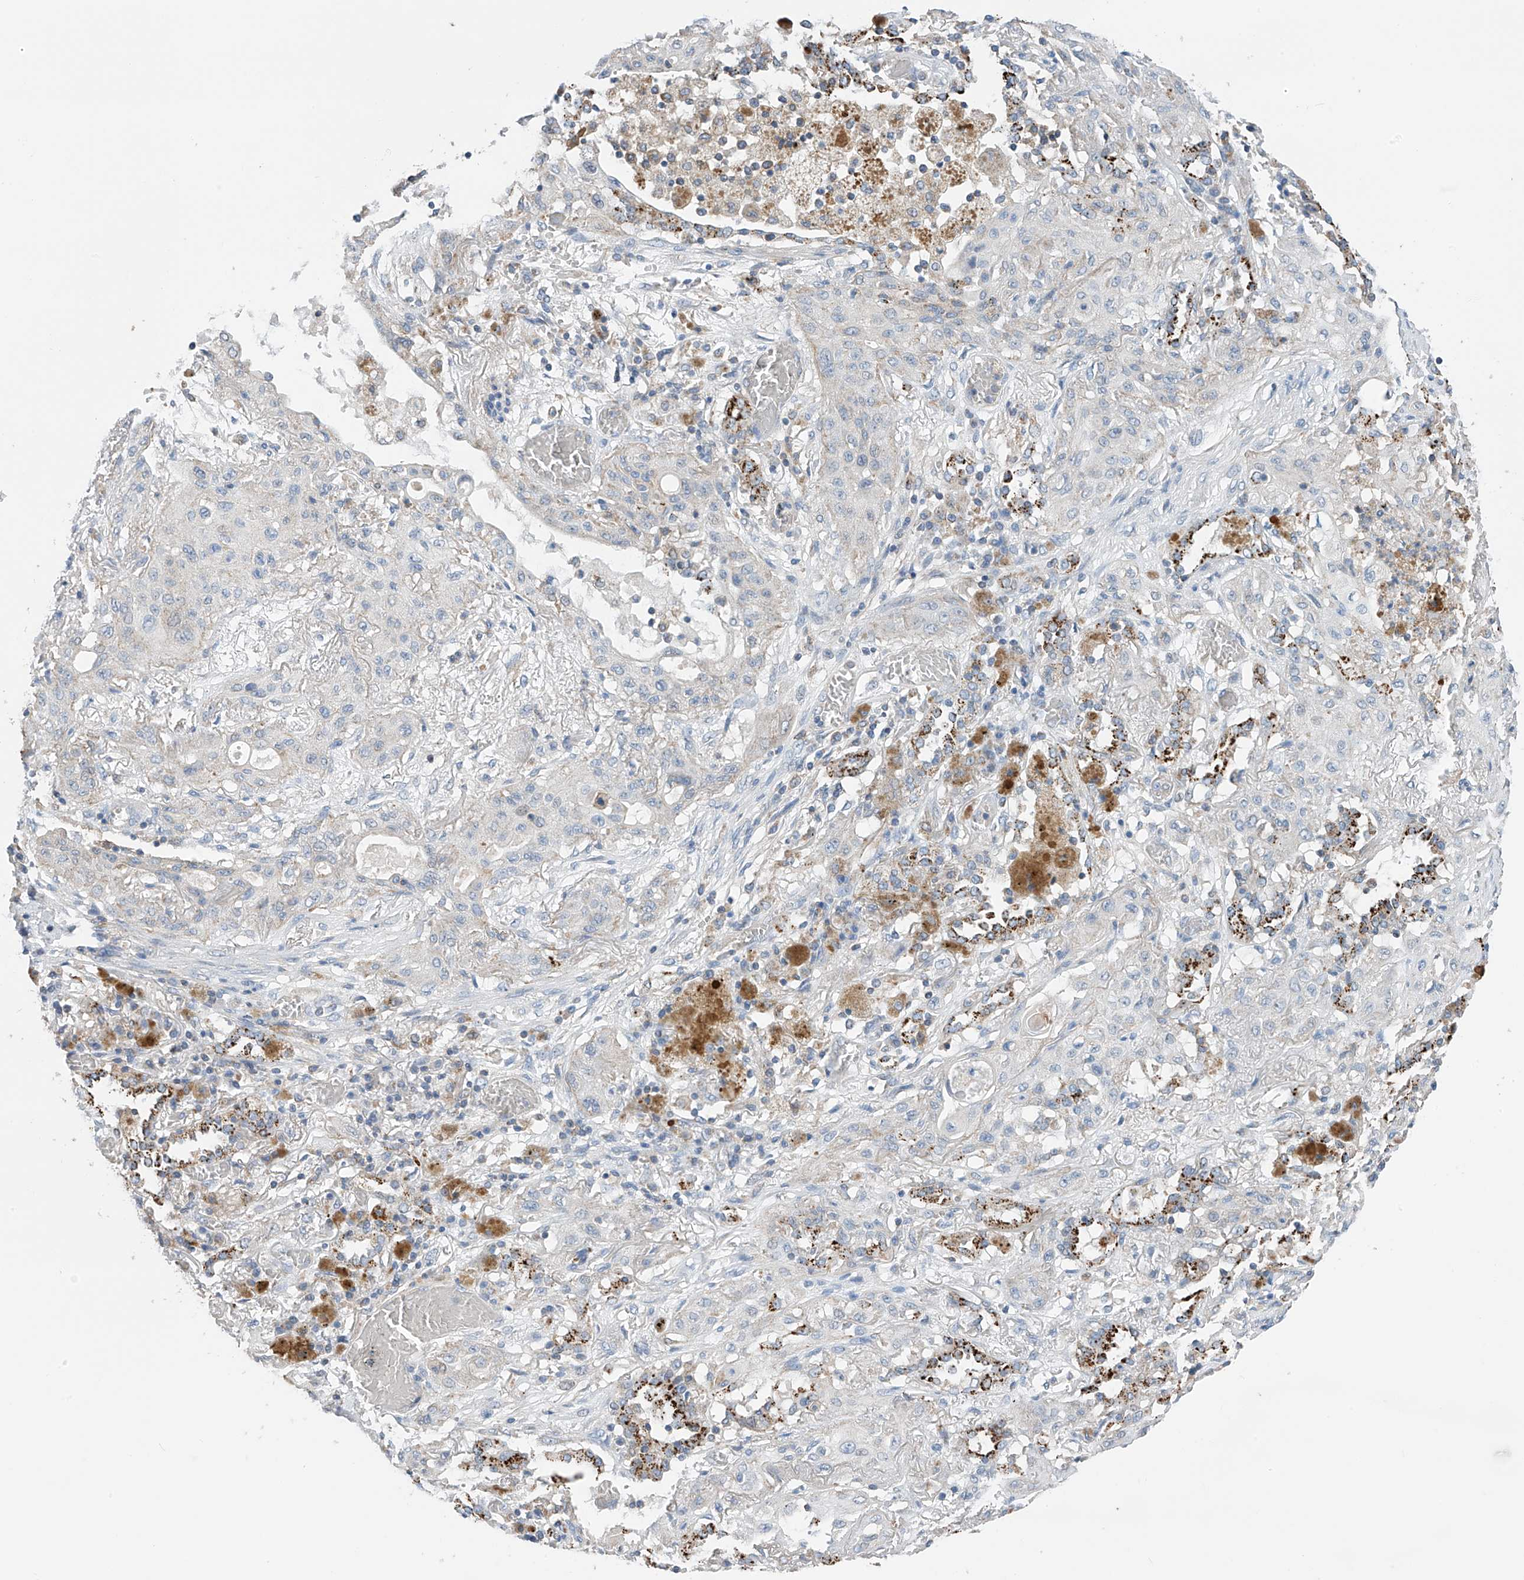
{"staining": {"intensity": "negative", "quantity": "none", "location": "none"}, "tissue": "lung cancer", "cell_type": "Tumor cells", "image_type": "cancer", "snomed": [{"axis": "morphology", "description": "Squamous cell carcinoma, NOS"}, {"axis": "topography", "description": "Lung"}], "caption": "Human lung cancer stained for a protein using immunohistochemistry (IHC) displays no staining in tumor cells.", "gene": "SYN3", "patient": {"sex": "female", "age": 47}}